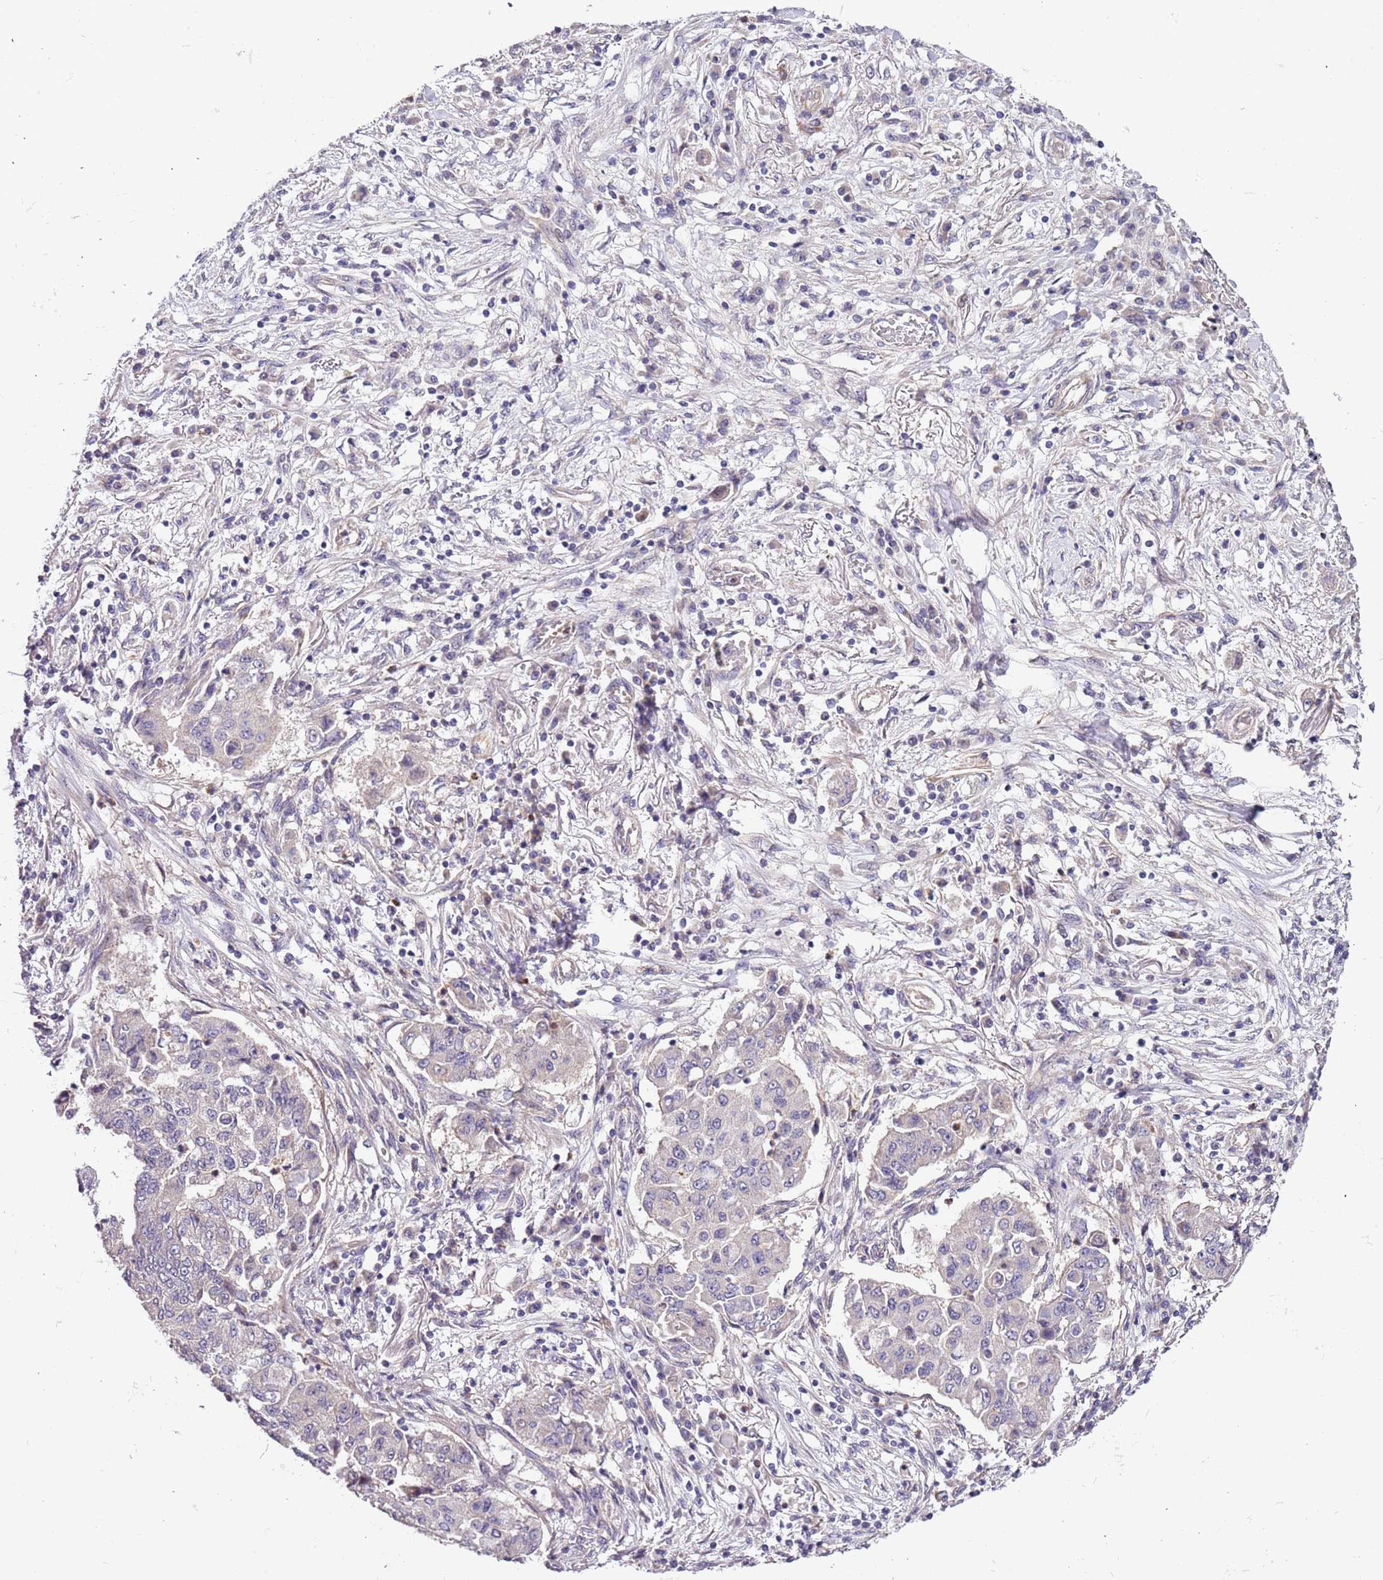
{"staining": {"intensity": "negative", "quantity": "none", "location": "none"}, "tissue": "lung cancer", "cell_type": "Tumor cells", "image_type": "cancer", "snomed": [{"axis": "morphology", "description": "Squamous cell carcinoma, NOS"}, {"axis": "topography", "description": "Lung"}], "caption": "The histopathology image demonstrates no staining of tumor cells in lung cancer. Brightfield microscopy of immunohistochemistry (IHC) stained with DAB (3,3'-diaminobenzidine) (brown) and hematoxylin (blue), captured at high magnification.", "gene": "LAMB4", "patient": {"sex": "male", "age": 74}}